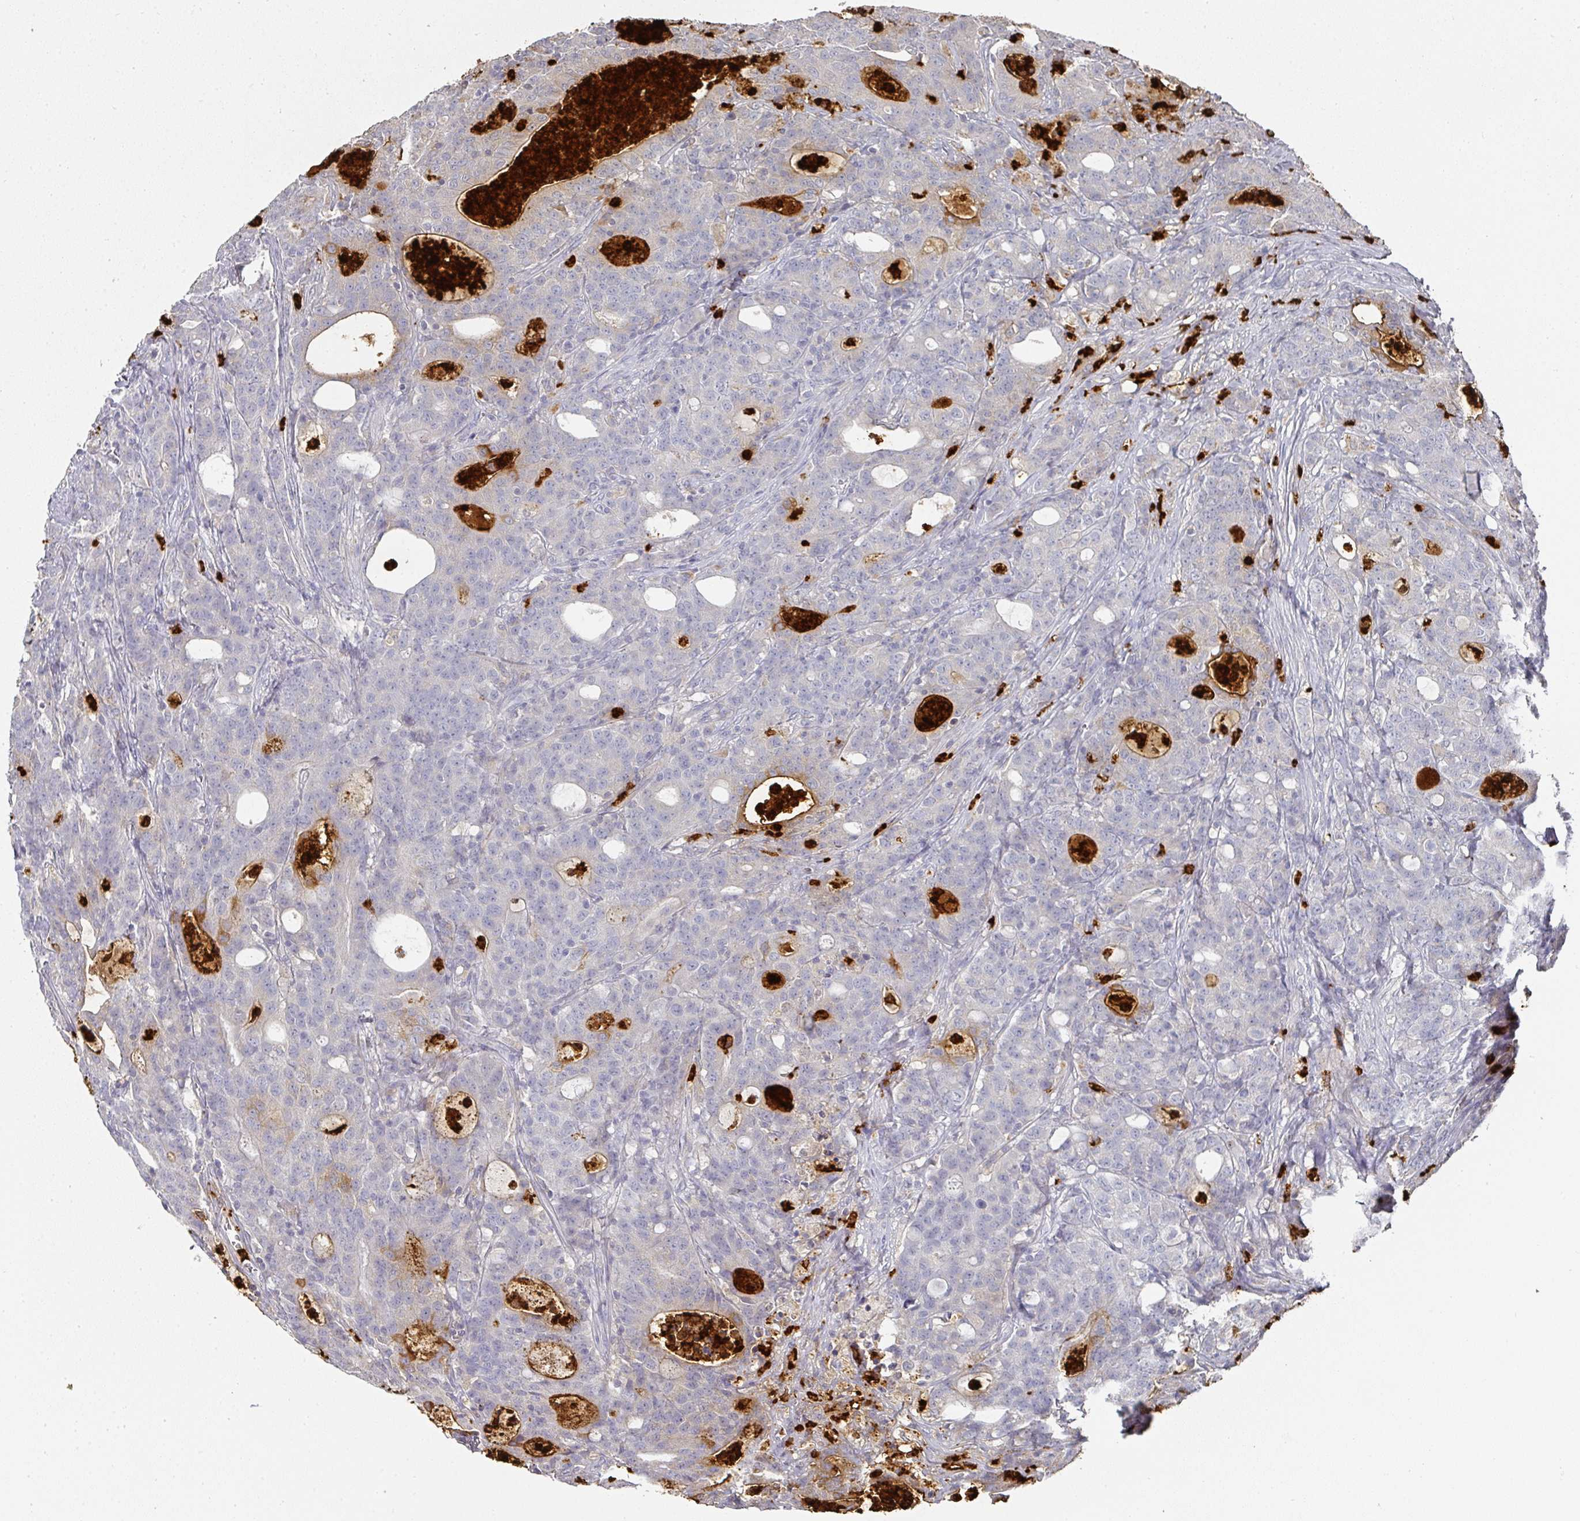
{"staining": {"intensity": "moderate", "quantity": "<25%", "location": "cytoplasmic/membranous"}, "tissue": "colorectal cancer", "cell_type": "Tumor cells", "image_type": "cancer", "snomed": [{"axis": "morphology", "description": "Adenocarcinoma, NOS"}, {"axis": "topography", "description": "Colon"}], "caption": "High-power microscopy captured an immunohistochemistry (IHC) micrograph of colorectal cancer, revealing moderate cytoplasmic/membranous positivity in approximately <25% of tumor cells. The staining was performed using DAB to visualize the protein expression in brown, while the nuclei were stained in blue with hematoxylin (Magnification: 20x).", "gene": "CAMP", "patient": {"sex": "male", "age": 83}}